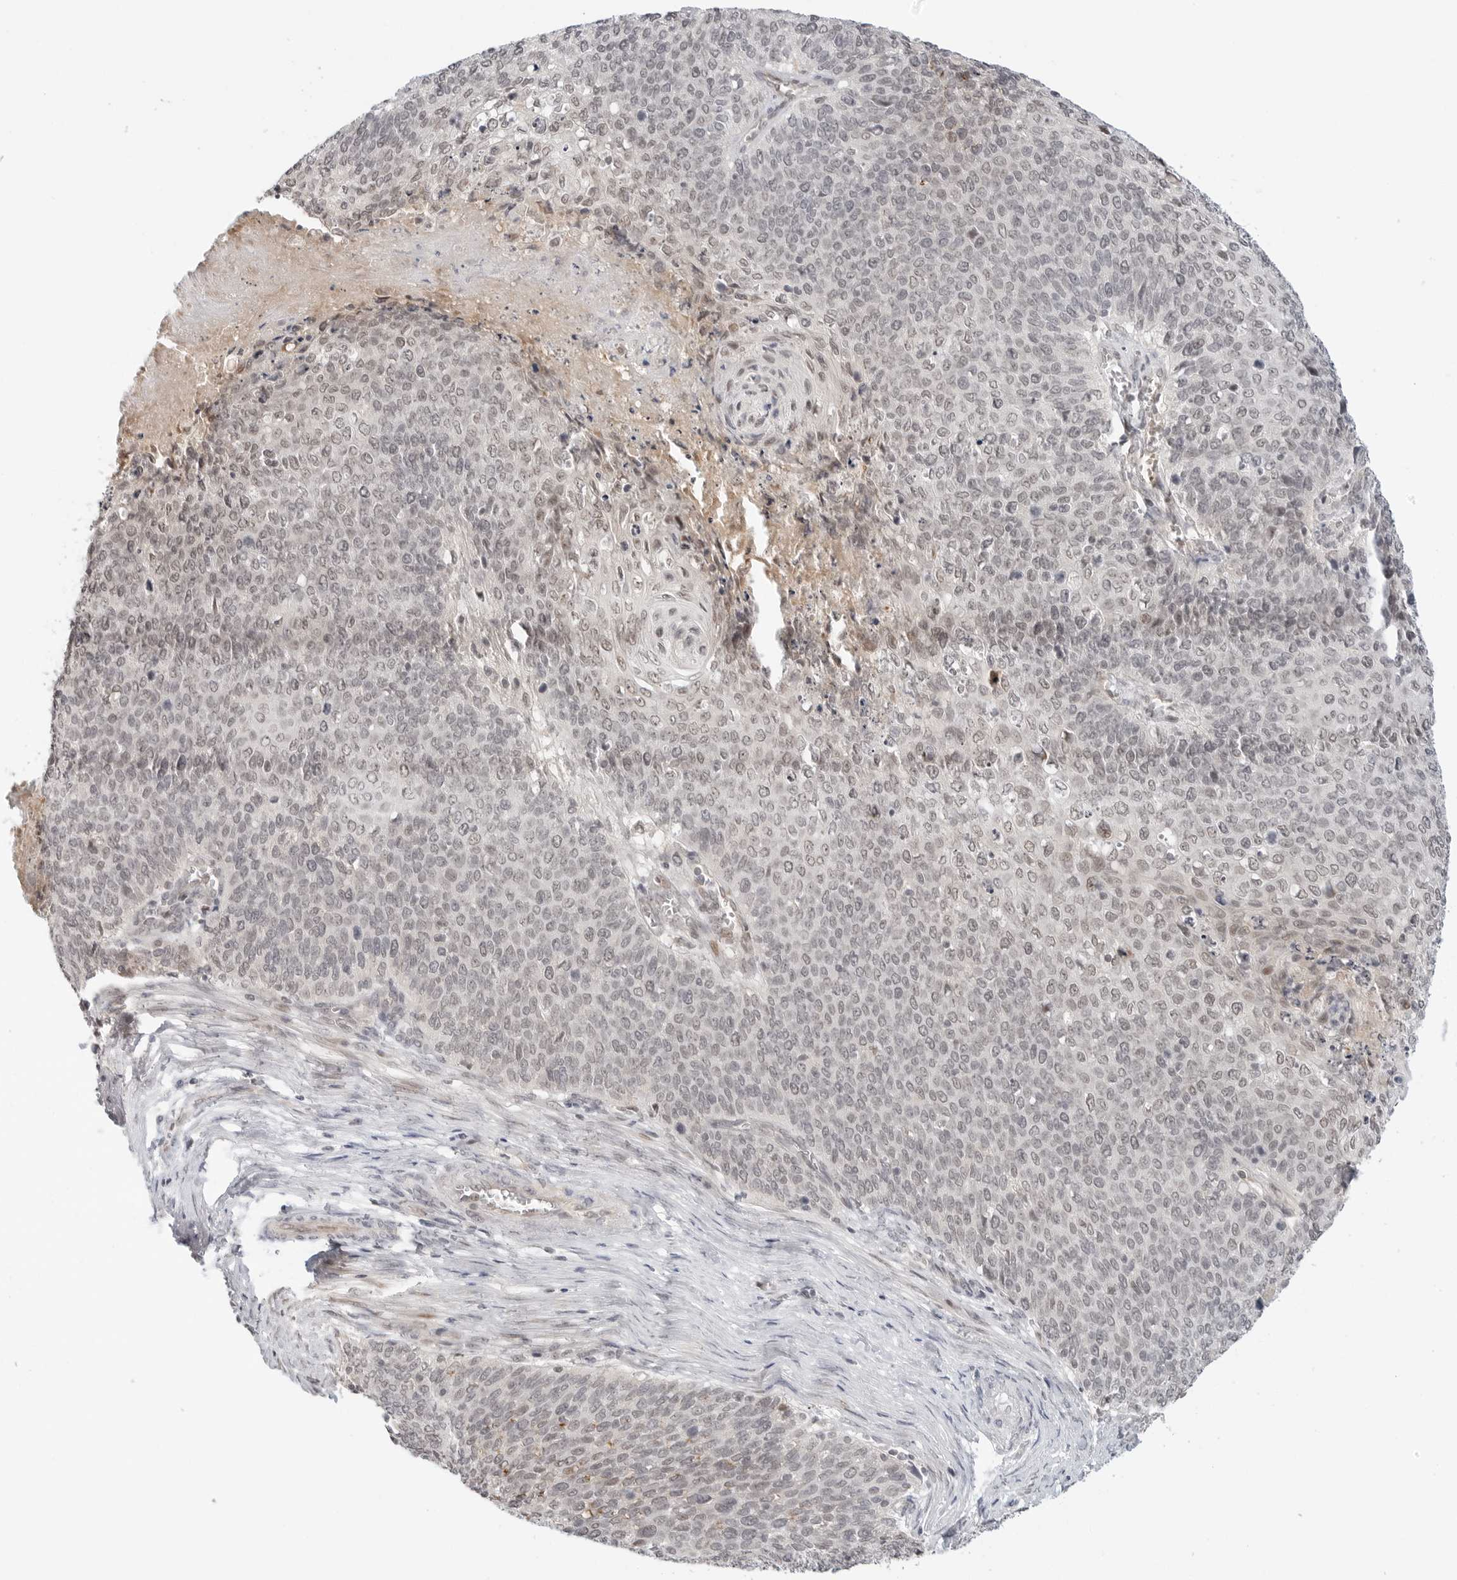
{"staining": {"intensity": "negative", "quantity": "none", "location": "none"}, "tissue": "cervical cancer", "cell_type": "Tumor cells", "image_type": "cancer", "snomed": [{"axis": "morphology", "description": "Squamous cell carcinoma, NOS"}, {"axis": "topography", "description": "Cervix"}], "caption": "There is no significant staining in tumor cells of cervical cancer (squamous cell carcinoma).", "gene": "TSEN2", "patient": {"sex": "female", "age": 39}}